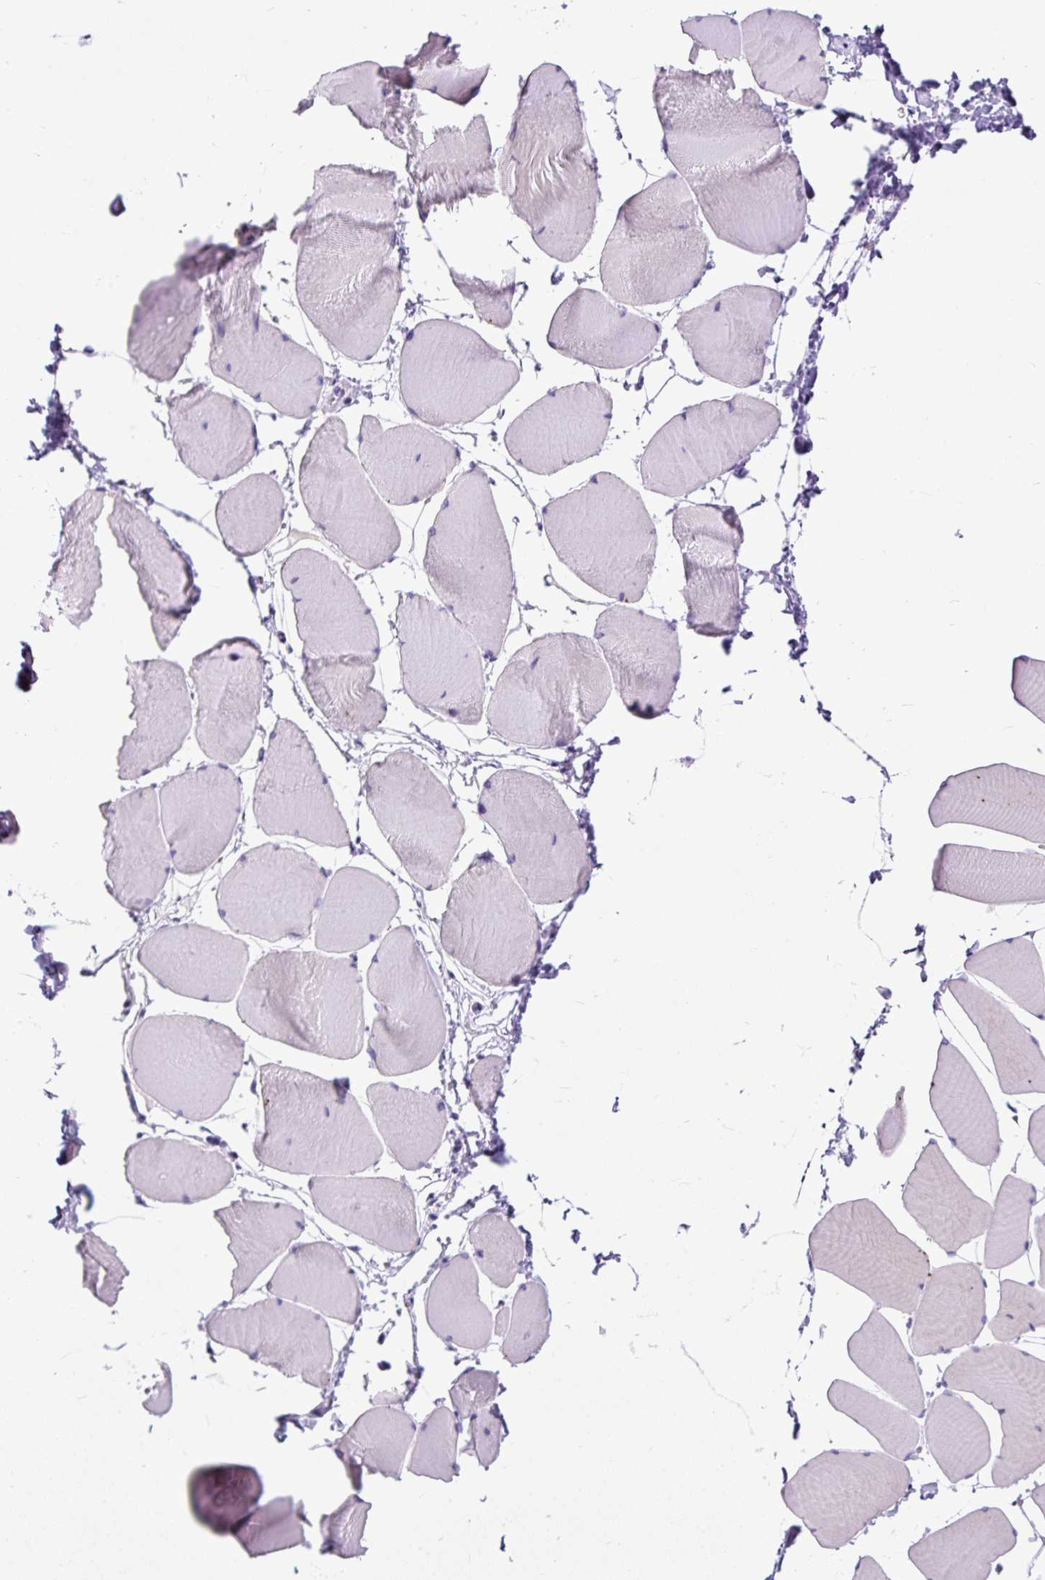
{"staining": {"intensity": "weak", "quantity": "<25%", "location": "cytoplasmic/membranous"}, "tissue": "skeletal muscle", "cell_type": "Myocytes", "image_type": "normal", "snomed": [{"axis": "morphology", "description": "Normal tissue, NOS"}, {"axis": "topography", "description": "Skeletal muscle"}], "caption": "Myocytes show no significant positivity in normal skeletal muscle.", "gene": "STOX2", "patient": {"sex": "male", "age": 25}}